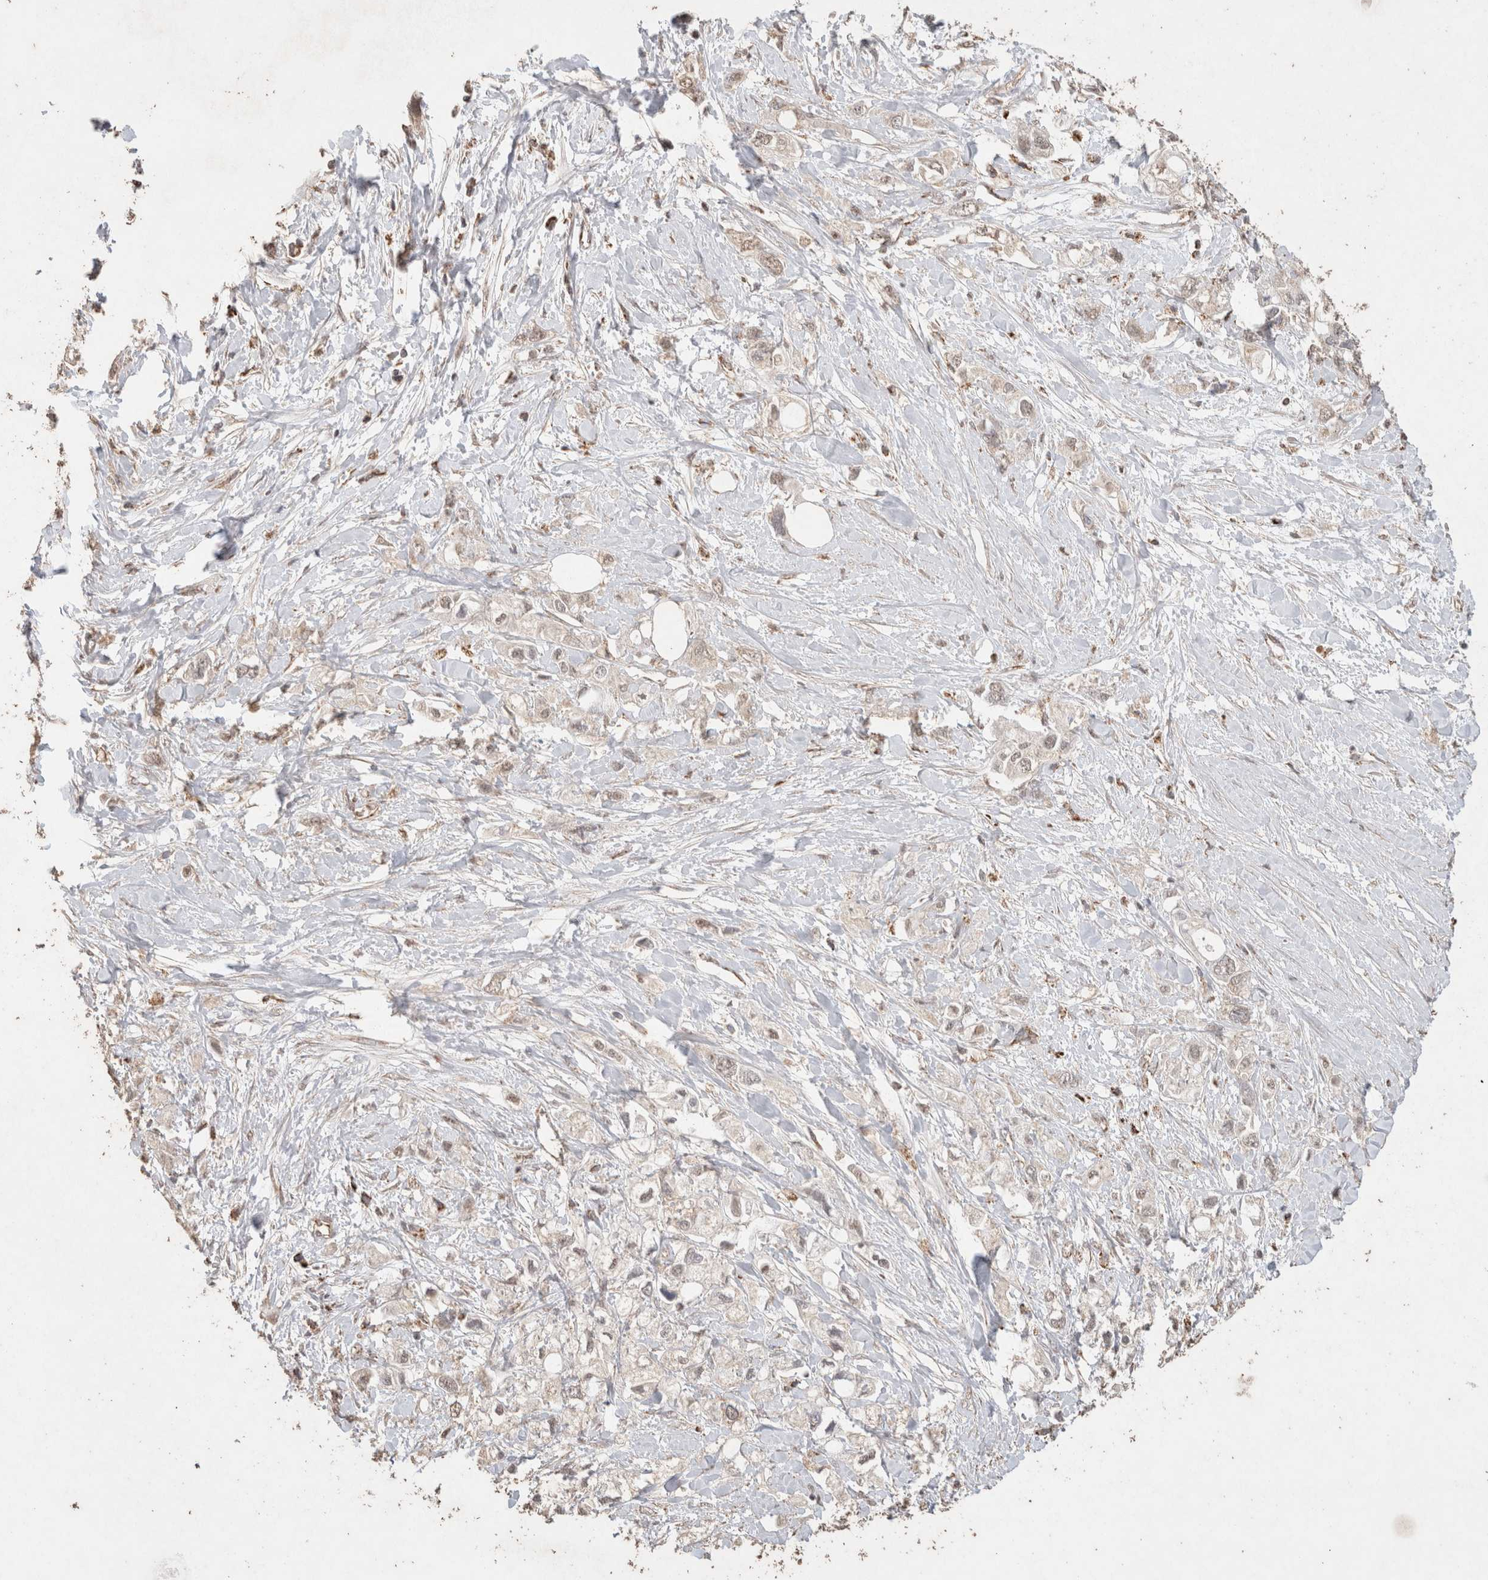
{"staining": {"intensity": "negative", "quantity": "none", "location": "none"}, "tissue": "pancreatic cancer", "cell_type": "Tumor cells", "image_type": "cancer", "snomed": [{"axis": "morphology", "description": "Adenocarcinoma, NOS"}, {"axis": "topography", "description": "Pancreas"}], "caption": "A micrograph of pancreatic cancer (adenocarcinoma) stained for a protein displays no brown staining in tumor cells.", "gene": "ACADM", "patient": {"sex": "female", "age": 56}}